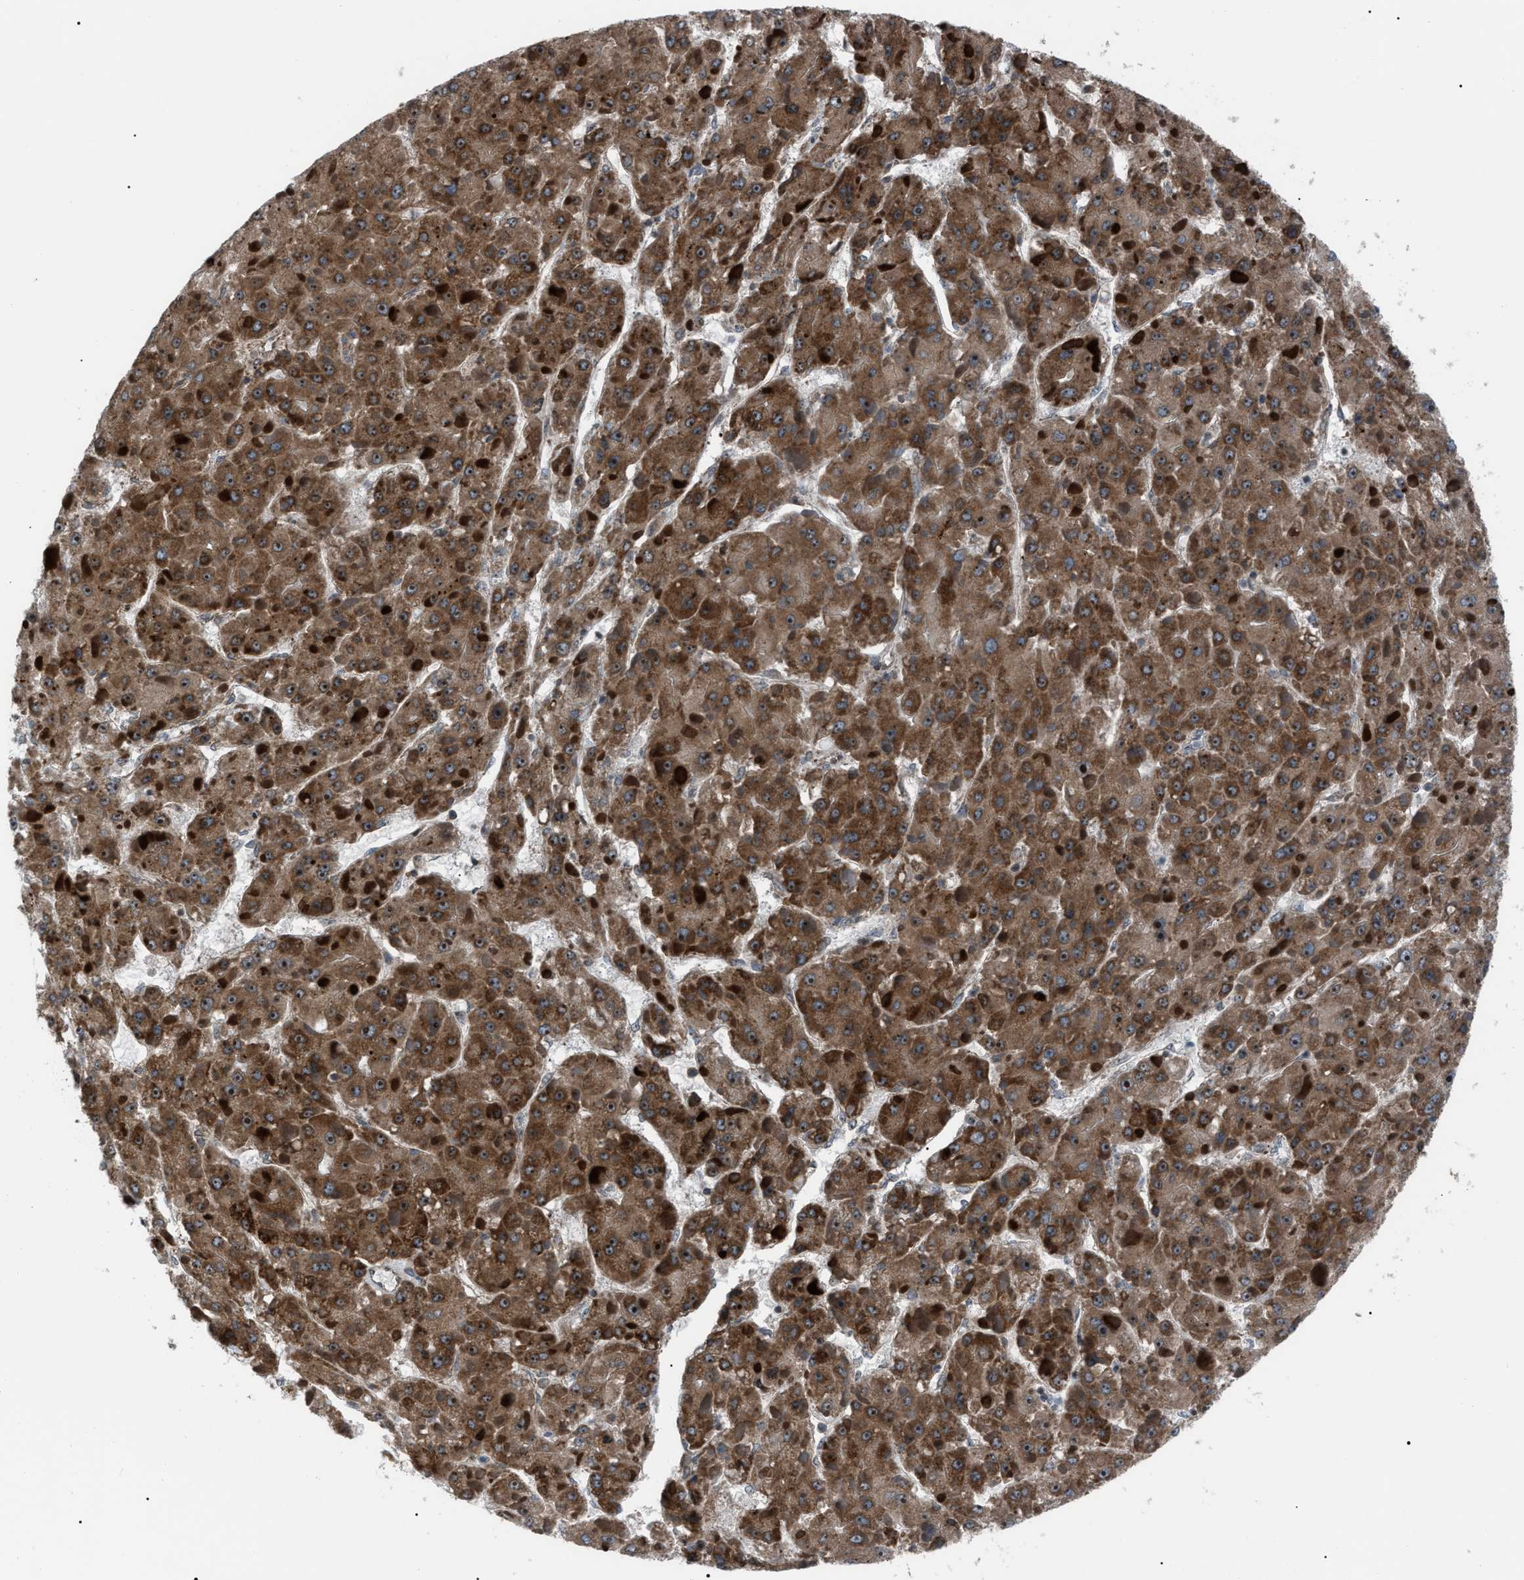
{"staining": {"intensity": "strong", "quantity": ">75%", "location": "cytoplasmic/membranous,nuclear"}, "tissue": "liver cancer", "cell_type": "Tumor cells", "image_type": "cancer", "snomed": [{"axis": "morphology", "description": "Carcinoma, Hepatocellular, NOS"}, {"axis": "topography", "description": "Liver"}], "caption": "This micrograph demonstrates IHC staining of liver hepatocellular carcinoma, with high strong cytoplasmic/membranous and nuclear staining in approximately >75% of tumor cells.", "gene": "AGO2", "patient": {"sex": "female", "age": 73}}